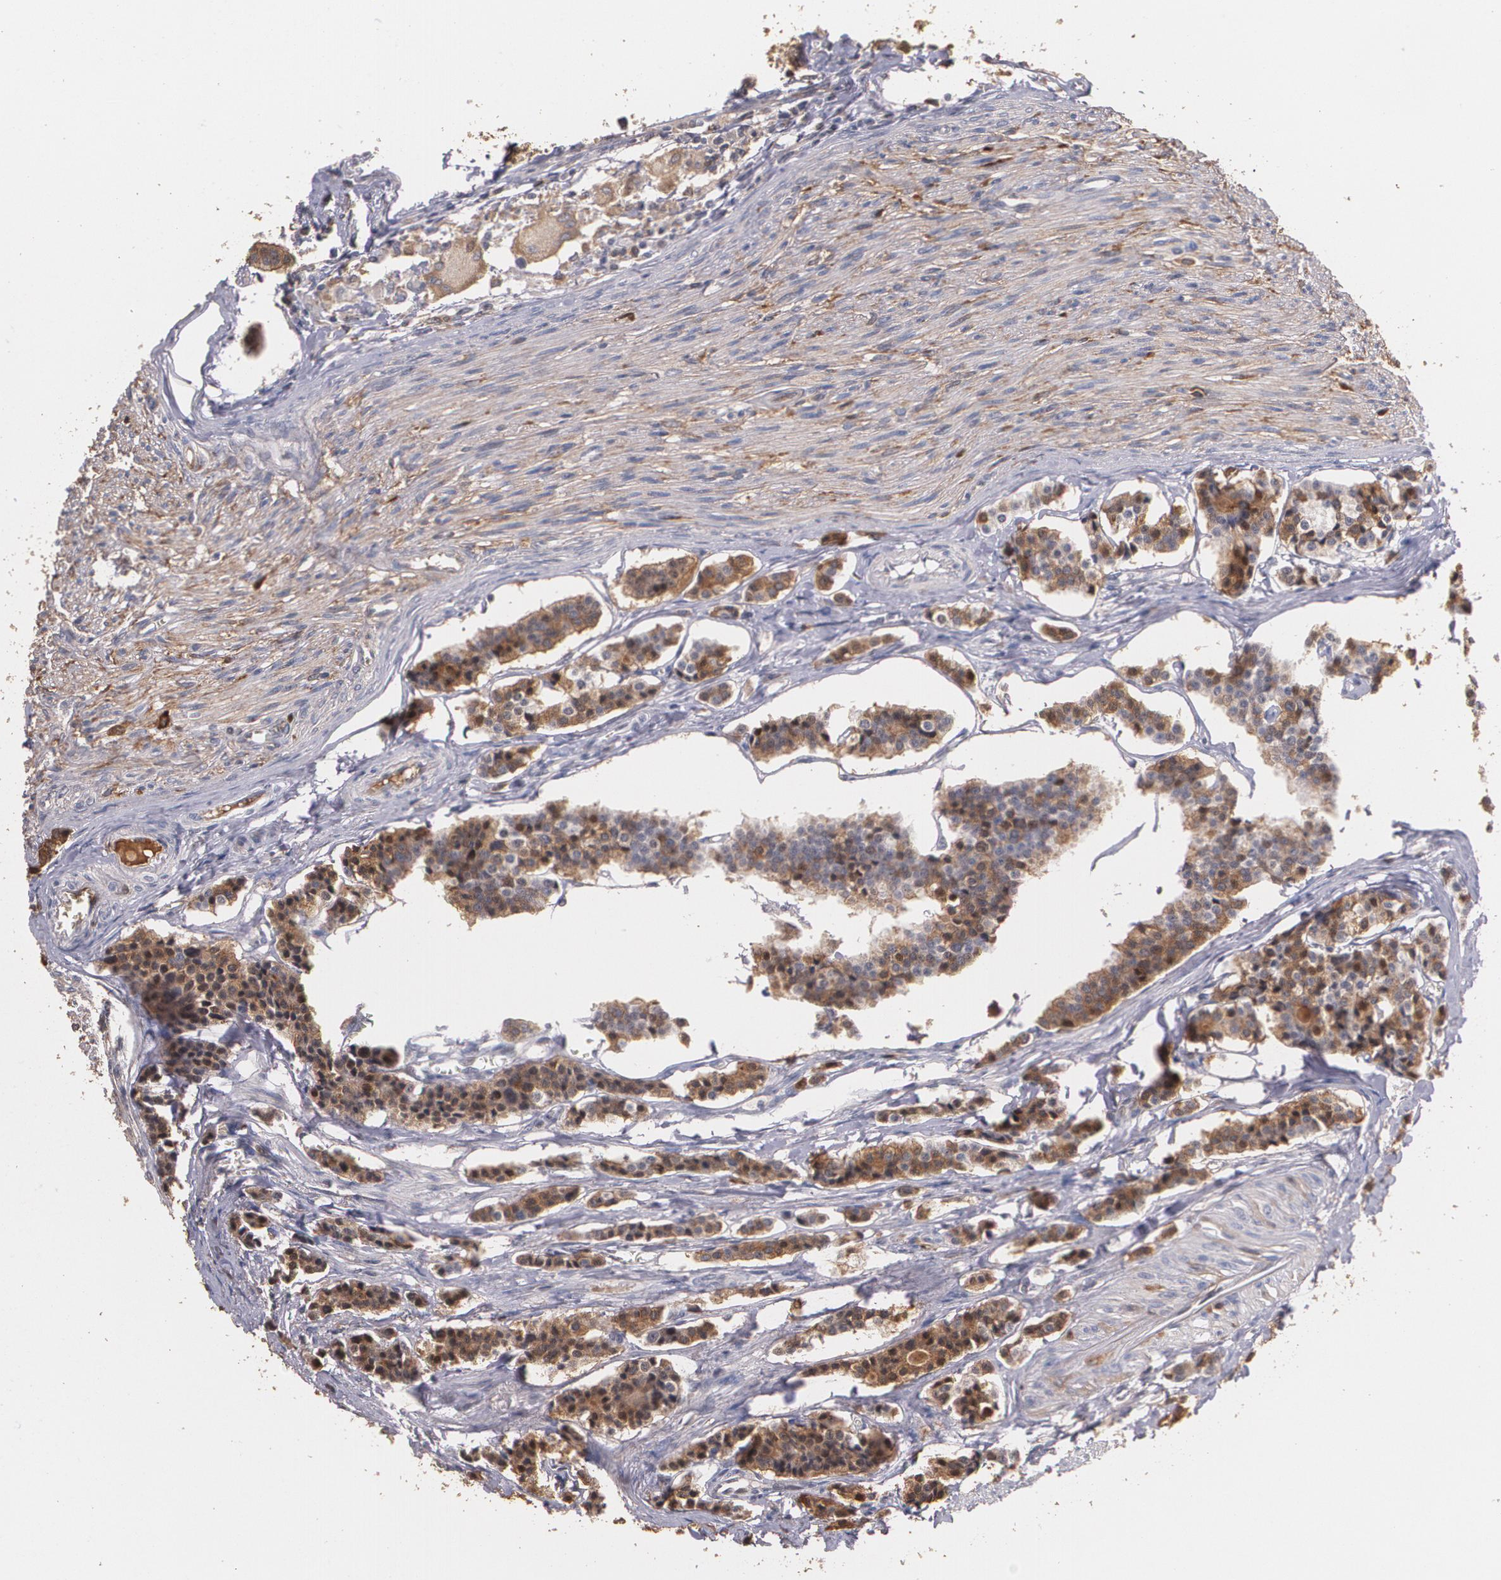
{"staining": {"intensity": "strong", "quantity": ">75%", "location": "cytoplasmic/membranous,nuclear"}, "tissue": "carcinoid", "cell_type": "Tumor cells", "image_type": "cancer", "snomed": [{"axis": "morphology", "description": "Carcinoid, malignant, NOS"}, {"axis": "topography", "description": "Small intestine"}], "caption": "This photomicrograph demonstrates immunohistochemistry (IHC) staining of malignant carcinoid, with high strong cytoplasmic/membranous and nuclear expression in about >75% of tumor cells.", "gene": "PTS", "patient": {"sex": "male", "age": 63}}